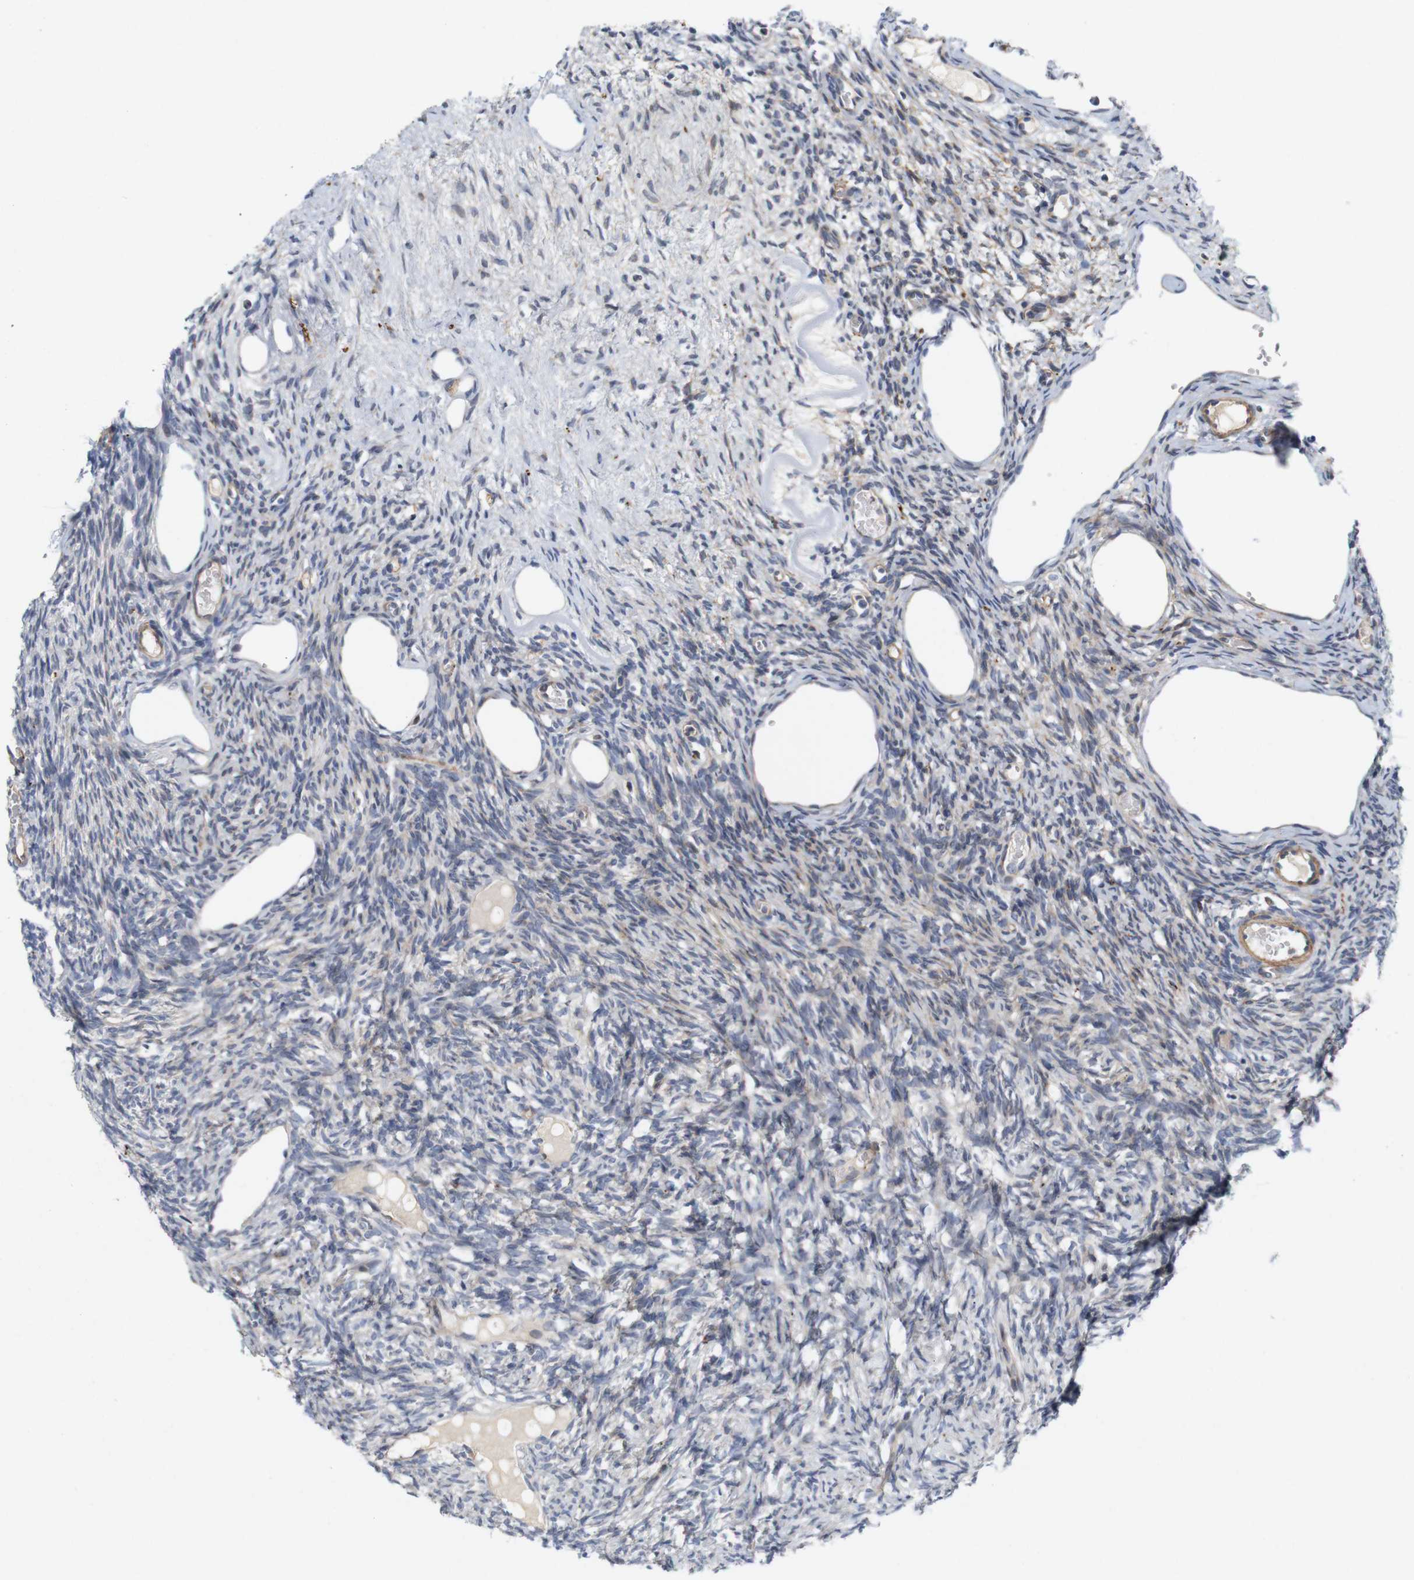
{"staining": {"intensity": "weak", "quantity": "<25%", "location": "cytoplasmic/membranous"}, "tissue": "ovary", "cell_type": "Ovarian stroma cells", "image_type": "normal", "snomed": [{"axis": "morphology", "description": "Normal tissue, NOS"}, {"axis": "topography", "description": "Ovary"}], "caption": "Protein analysis of unremarkable ovary exhibits no significant expression in ovarian stroma cells. (DAB immunohistochemistry with hematoxylin counter stain).", "gene": "CYB561", "patient": {"sex": "female", "age": 33}}